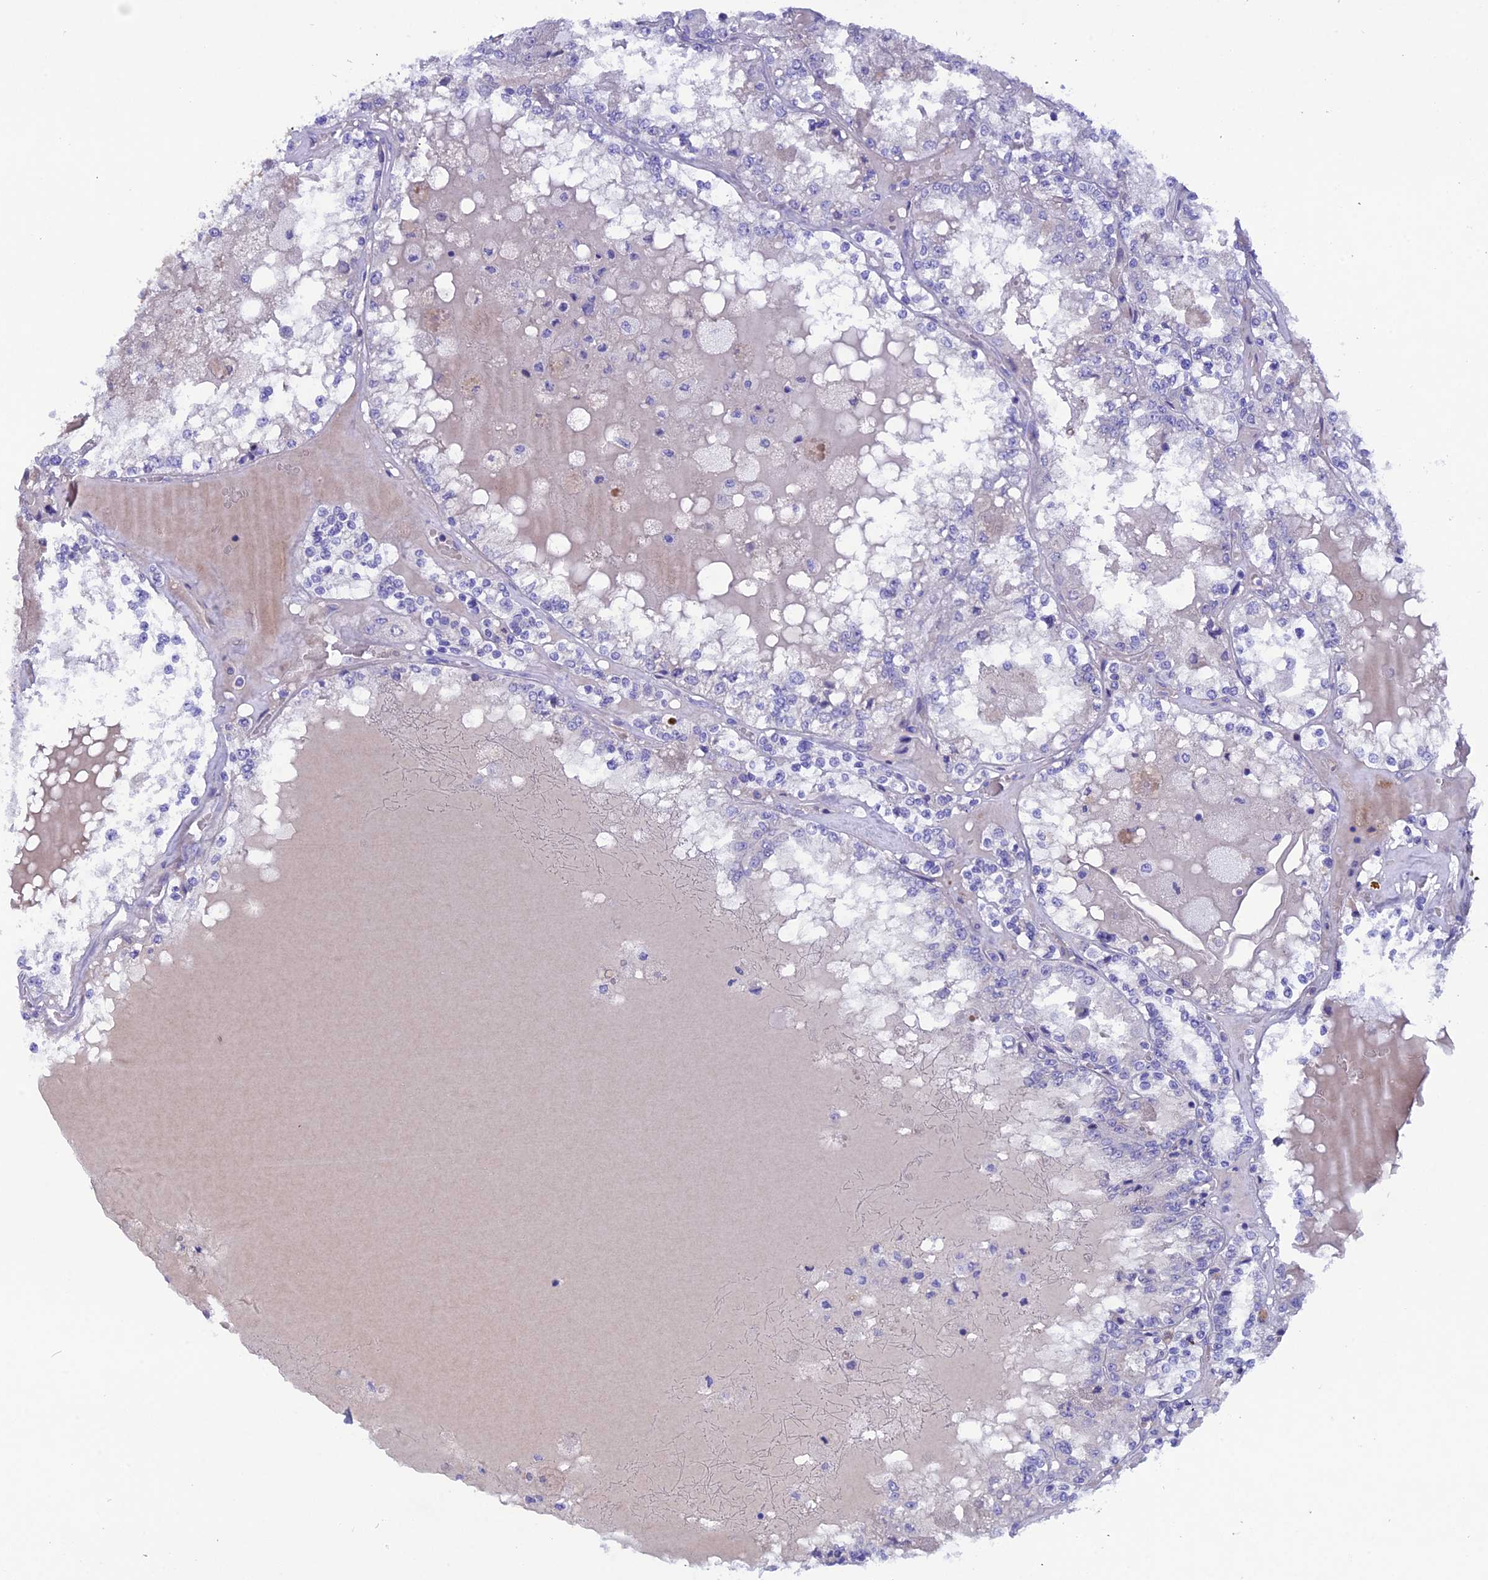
{"staining": {"intensity": "negative", "quantity": "none", "location": "none"}, "tissue": "renal cancer", "cell_type": "Tumor cells", "image_type": "cancer", "snomed": [{"axis": "morphology", "description": "Adenocarcinoma, NOS"}, {"axis": "topography", "description": "Kidney"}], "caption": "Human adenocarcinoma (renal) stained for a protein using immunohistochemistry (IHC) shows no staining in tumor cells.", "gene": "TMEM138", "patient": {"sex": "female", "age": 56}}